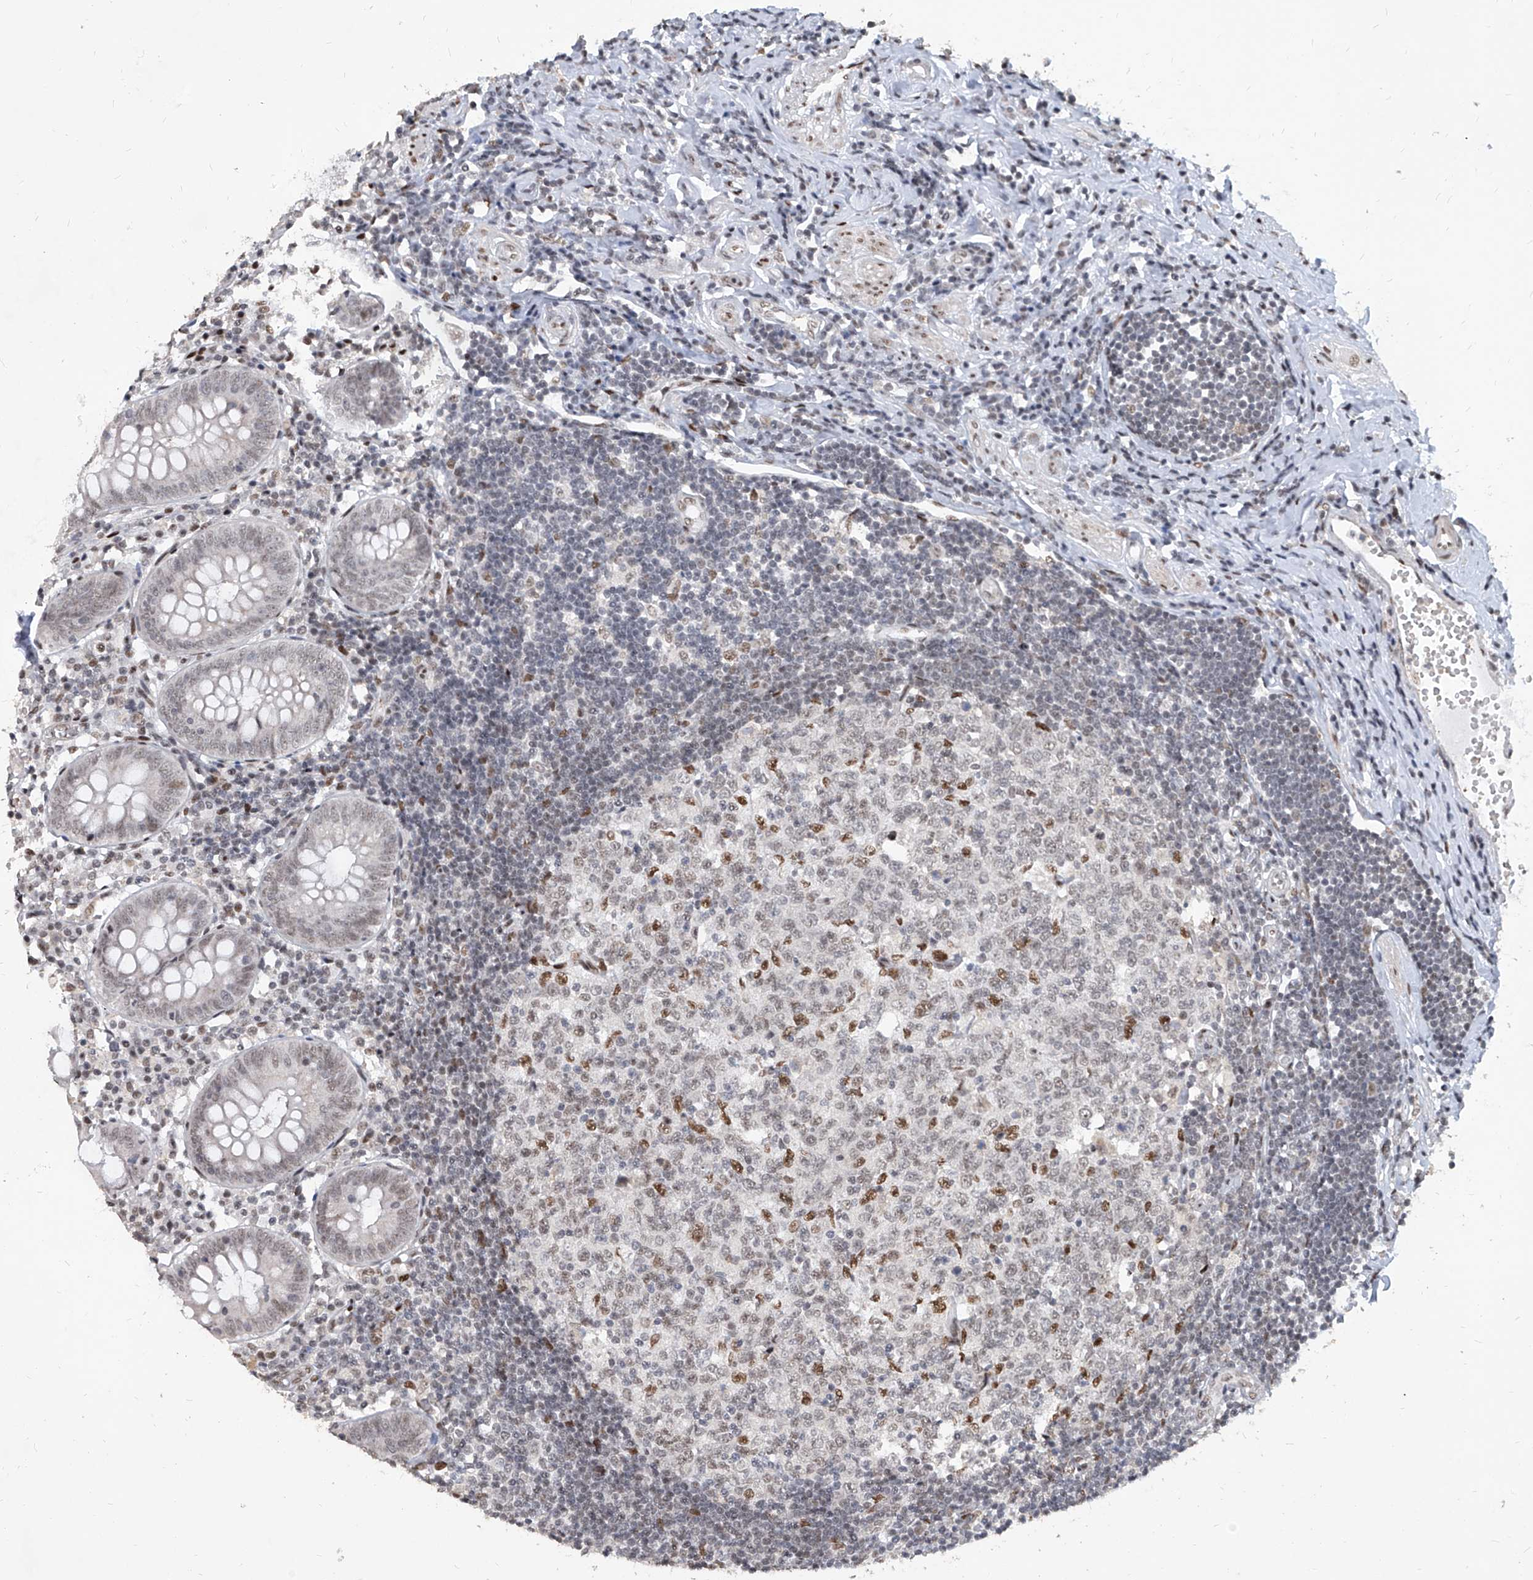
{"staining": {"intensity": "weak", "quantity": "25%-75%", "location": "nuclear"}, "tissue": "appendix", "cell_type": "Glandular cells", "image_type": "normal", "snomed": [{"axis": "morphology", "description": "Normal tissue, NOS"}, {"axis": "topography", "description": "Appendix"}], "caption": "Immunohistochemistry (IHC) (DAB) staining of normal human appendix exhibits weak nuclear protein positivity in approximately 25%-75% of glandular cells. (DAB (3,3'-diaminobenzidine) = brown stain, brightfield microscopy at high magnification).", "gene": "IRF2", "patient": {"sex": "female", "age": 54}}